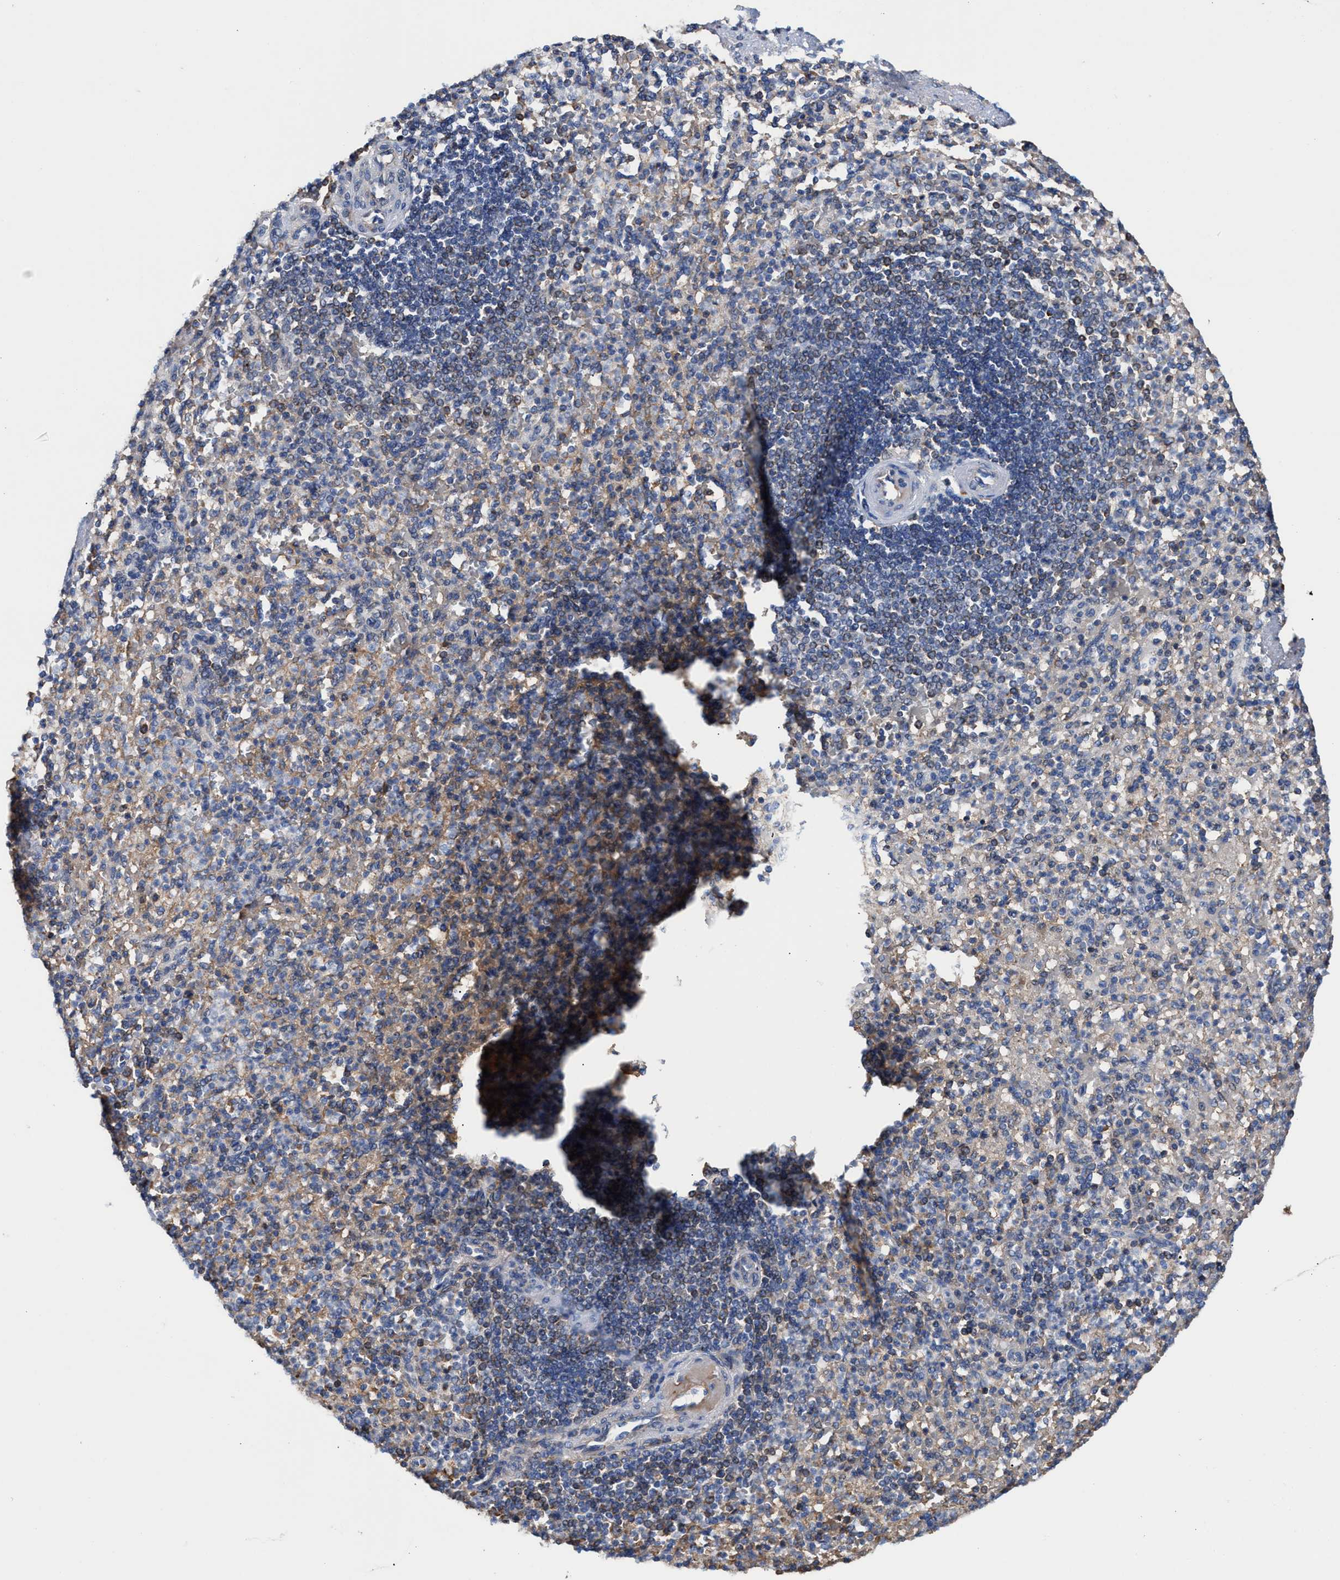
{"staining": {"intensity": "weak", "quantity": "25%-75%", "location": "cytoplasmic/membranous"}, "tissue": "spleen", "cell_type": "Cells in red pulp", "image_type": "normal", "snomed": [{"axis": "morphology", "description": "Normal tissue, NOS"}, {"axis": "topography", "description": "Spleen"}], "caption": "Protein staining of unremarkable spleen demonstrates weak cytoplasmic/membranous staining in approximately 25%-75% of cells in red pulp. Nuclei are stained in blue.", "gene": "MECR", "patient": {"sex": "female", "age": 74}}